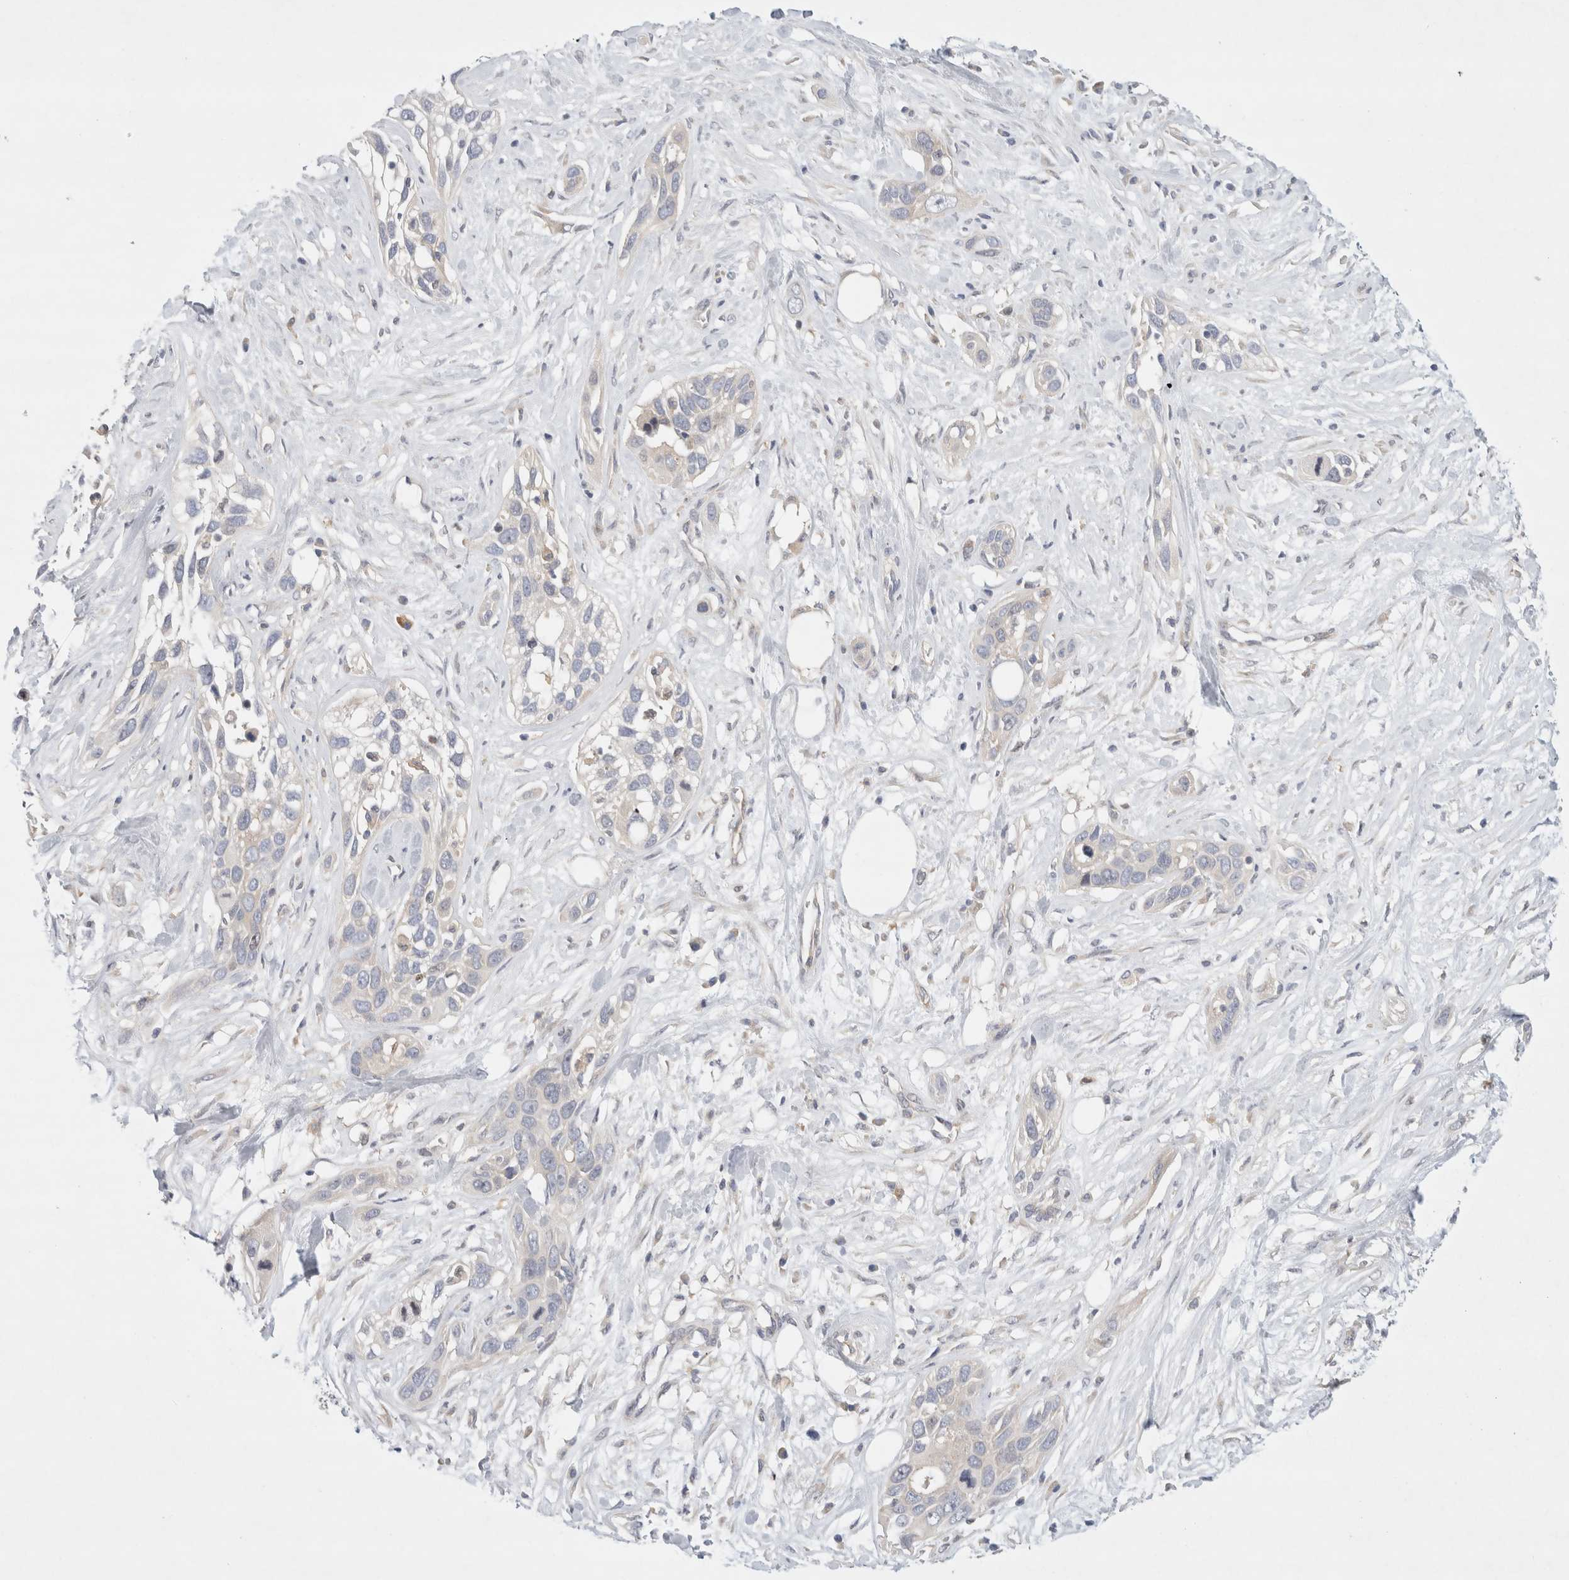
{"staining": {"intensity": "negative", "quantity": "none", "location": "none"}, "tissue": "pancreatic cancer", "cell_type": "Tumor cells", "image_type": "cancer", "snomed": [{"axis": "morphology", "description": "Adenocarcinoma, NOS"}, {"axis": "topography", "description": "Pancreas"}], "caption": "Photomicrograph shows no protein expression in tumor cells of pancreatic cancer tissue.", "gene": "CDCA7L", "patient": {"sex": "female", "age": 60}}